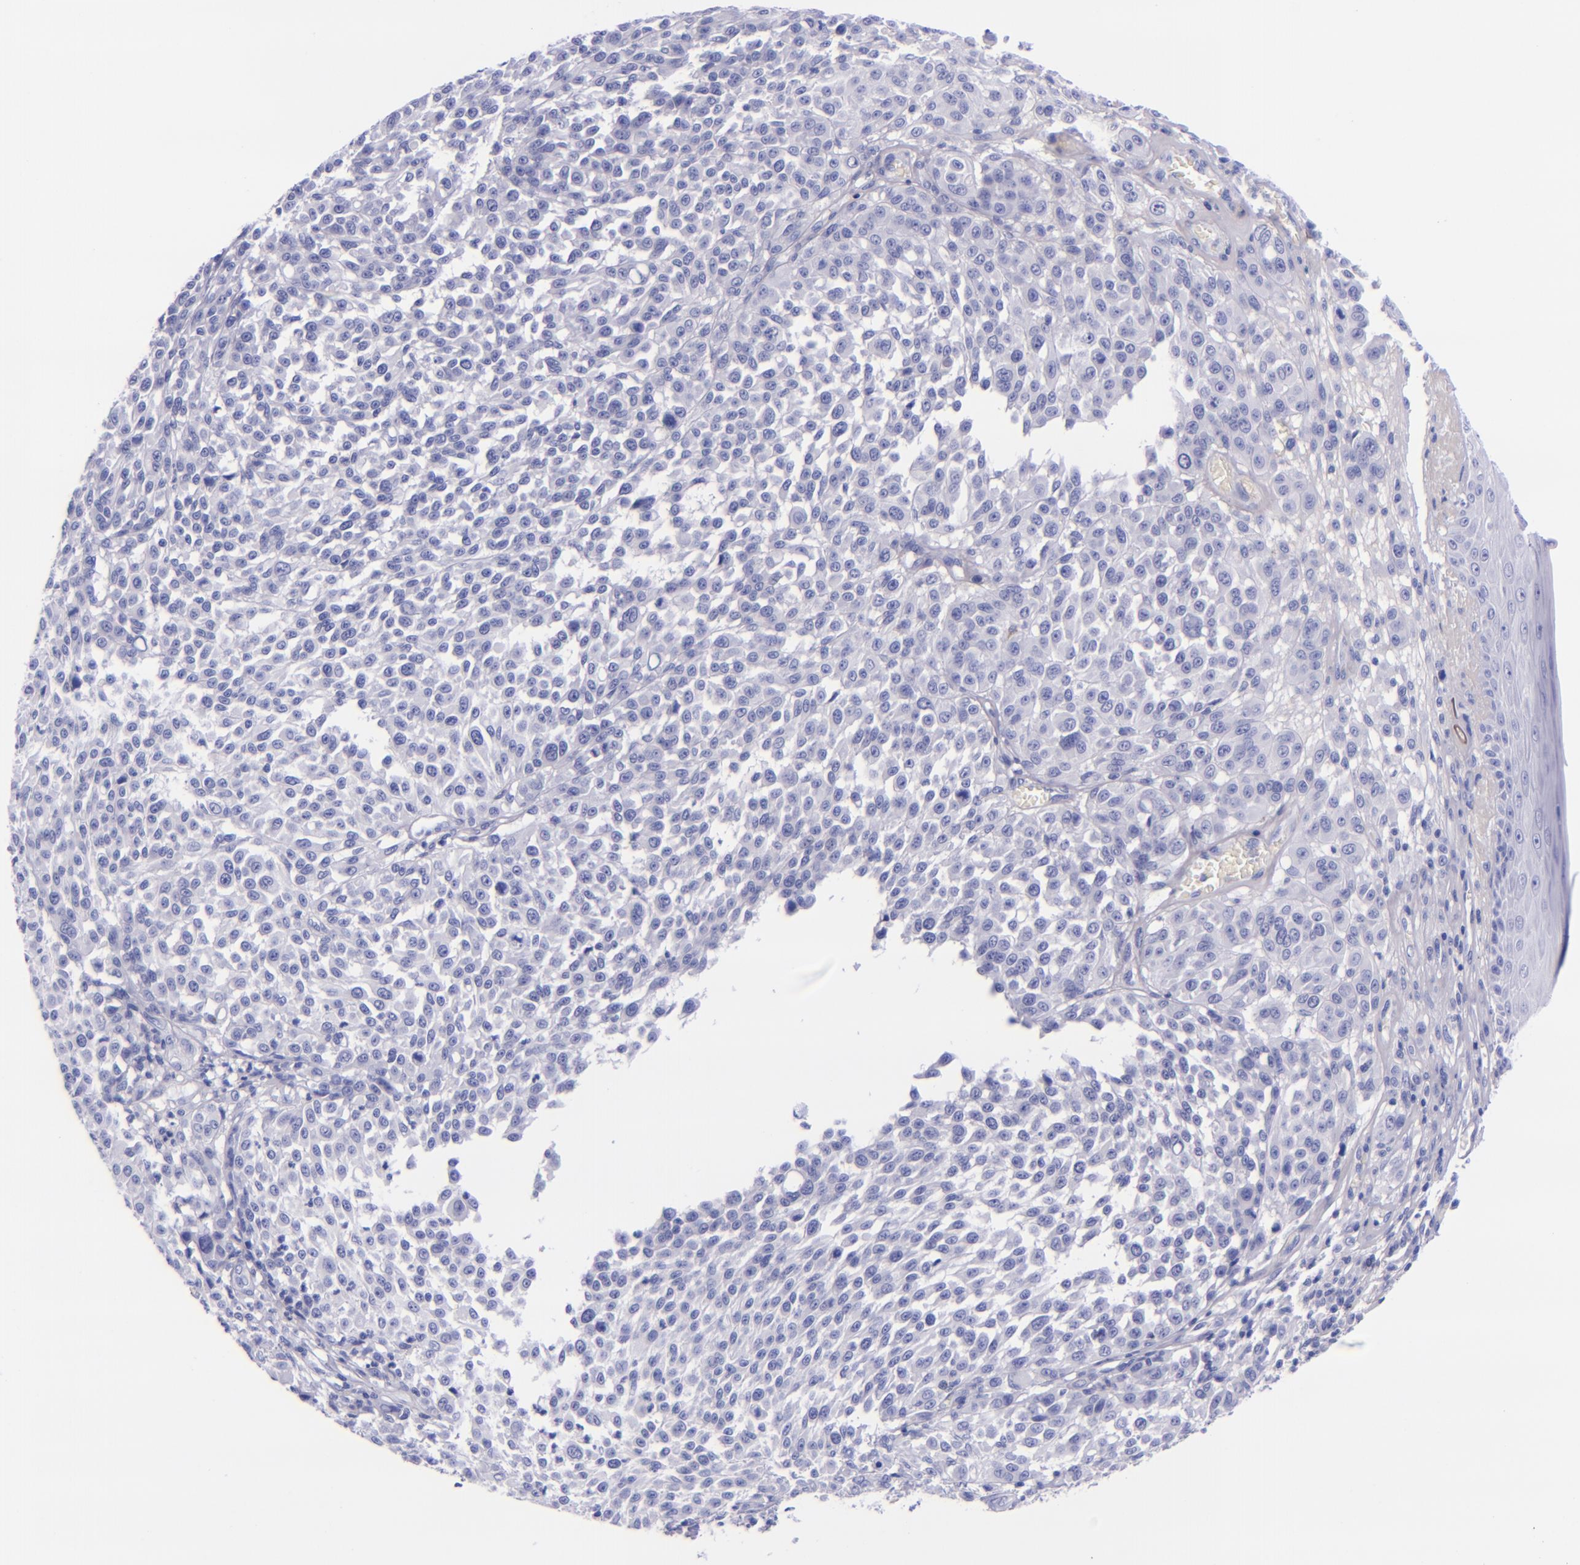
{"staining": {"intensity": "negative", "quantity": "none", "location": "none"}, "tissue": "melanoma", "cell_type": "Tumor cells", "image_type": "cancer", "snomed": [{"axis": "morphology", "description": "Malignant melanoma, NOS"}, {"axis": "topography", "description": "Skin"}], "caption": "DAB immunohistochemical staining of human melanoma displays no significant staining in tumor cells.", "gene": "LAG3", "patient": {"sex": "female", "age": 49}}